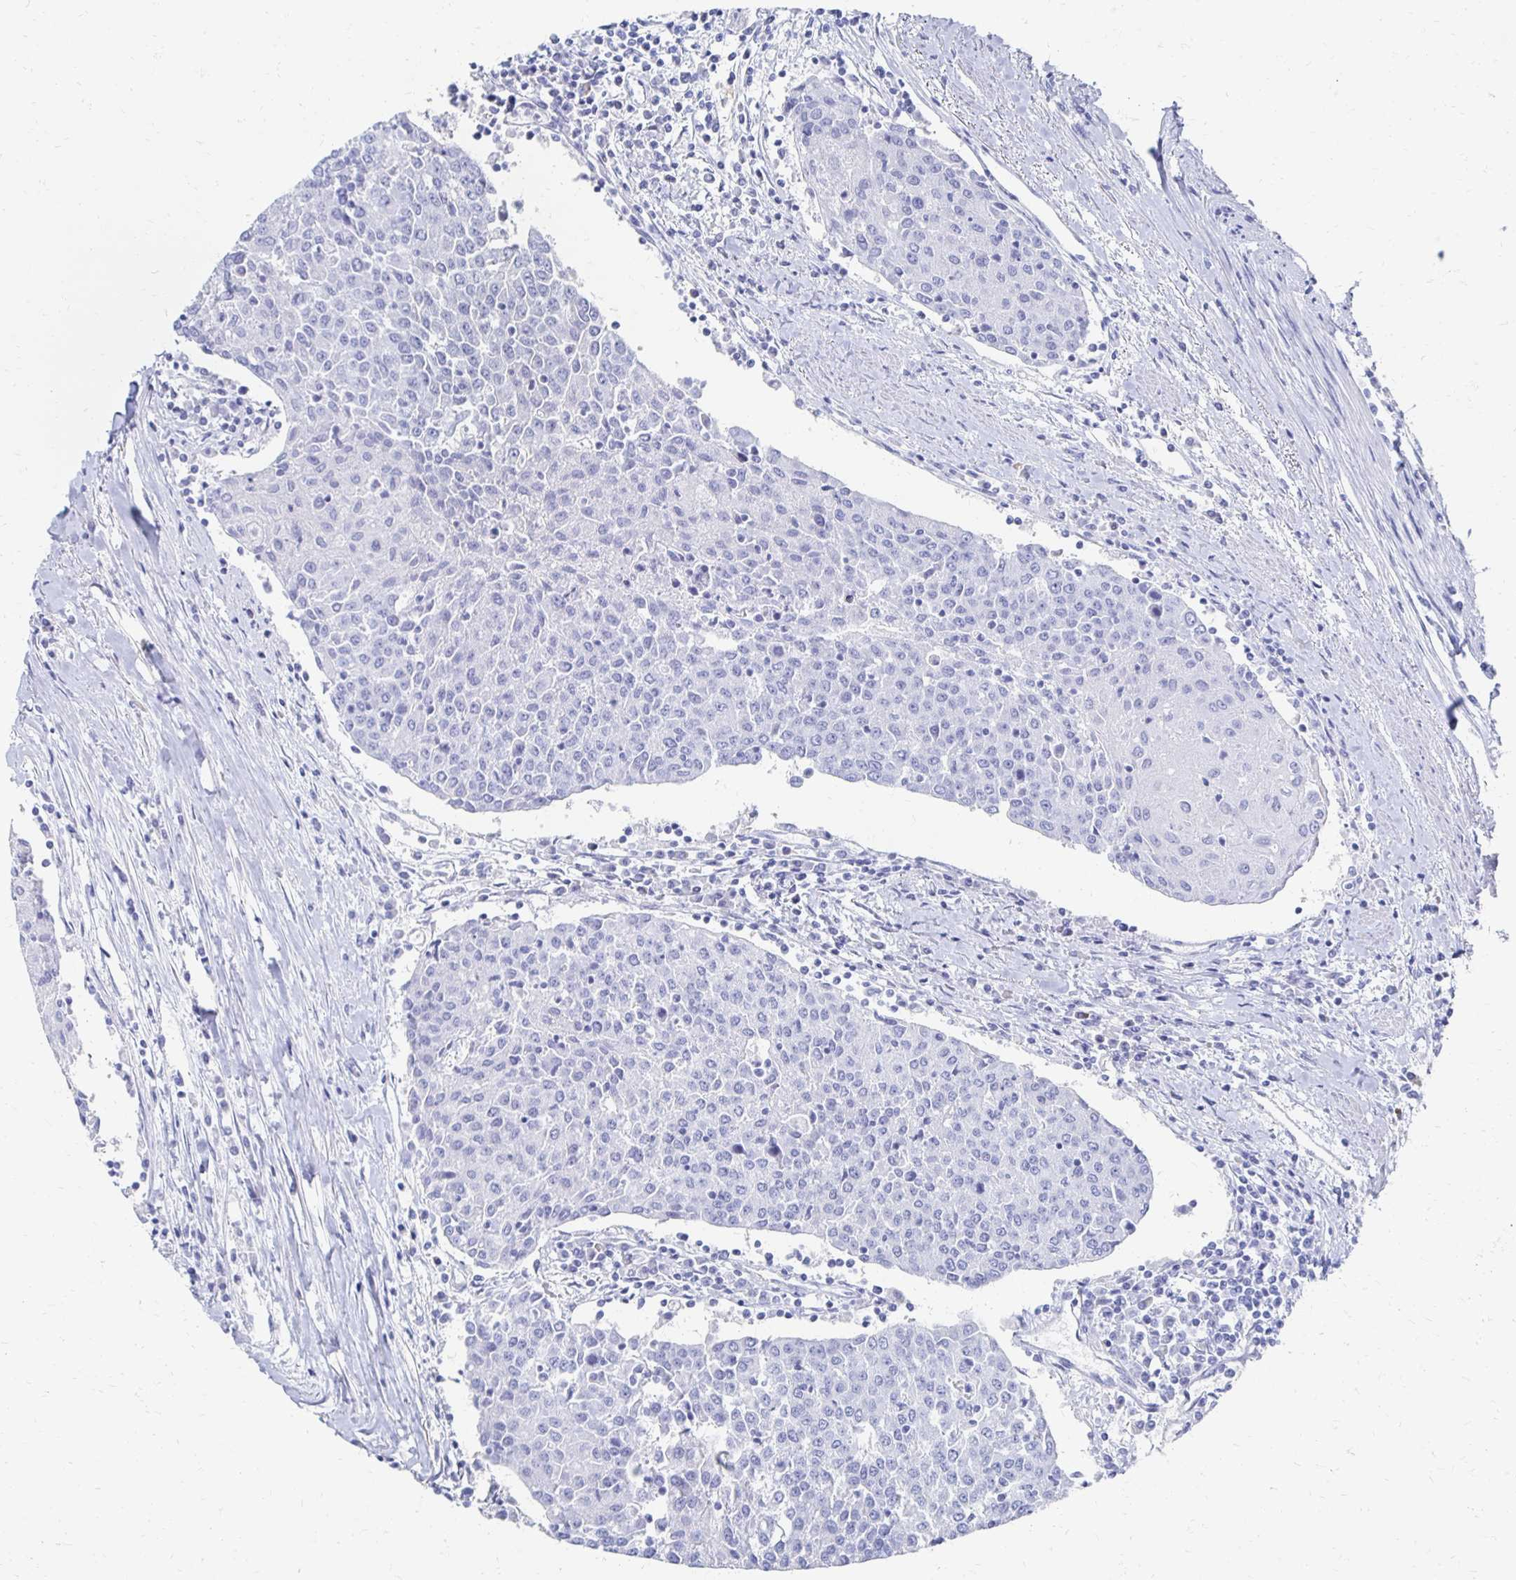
{"staining": {"intensity": "negative", "quantity": "none", "location": "none"}, "tissue": "urothelial cancer", "cell_type": "Tumor cells", "image_type": "cancer", "snomed": [{"axis": "morphology", "description": "Urothelial carcinoma, High grade"}, {"axis": "topography", "description": "Urinary bladder"}], "caption": "High power microscopy photomicrograph of an immunohistochemistry micrograph of urothelial cancer, revealing no significant expression in tumor cells. (DAB IHC visualized using brightfield microscopy, high magnification).", "gene": "CST6", "patient": {"sex": "female", "age": 85}}